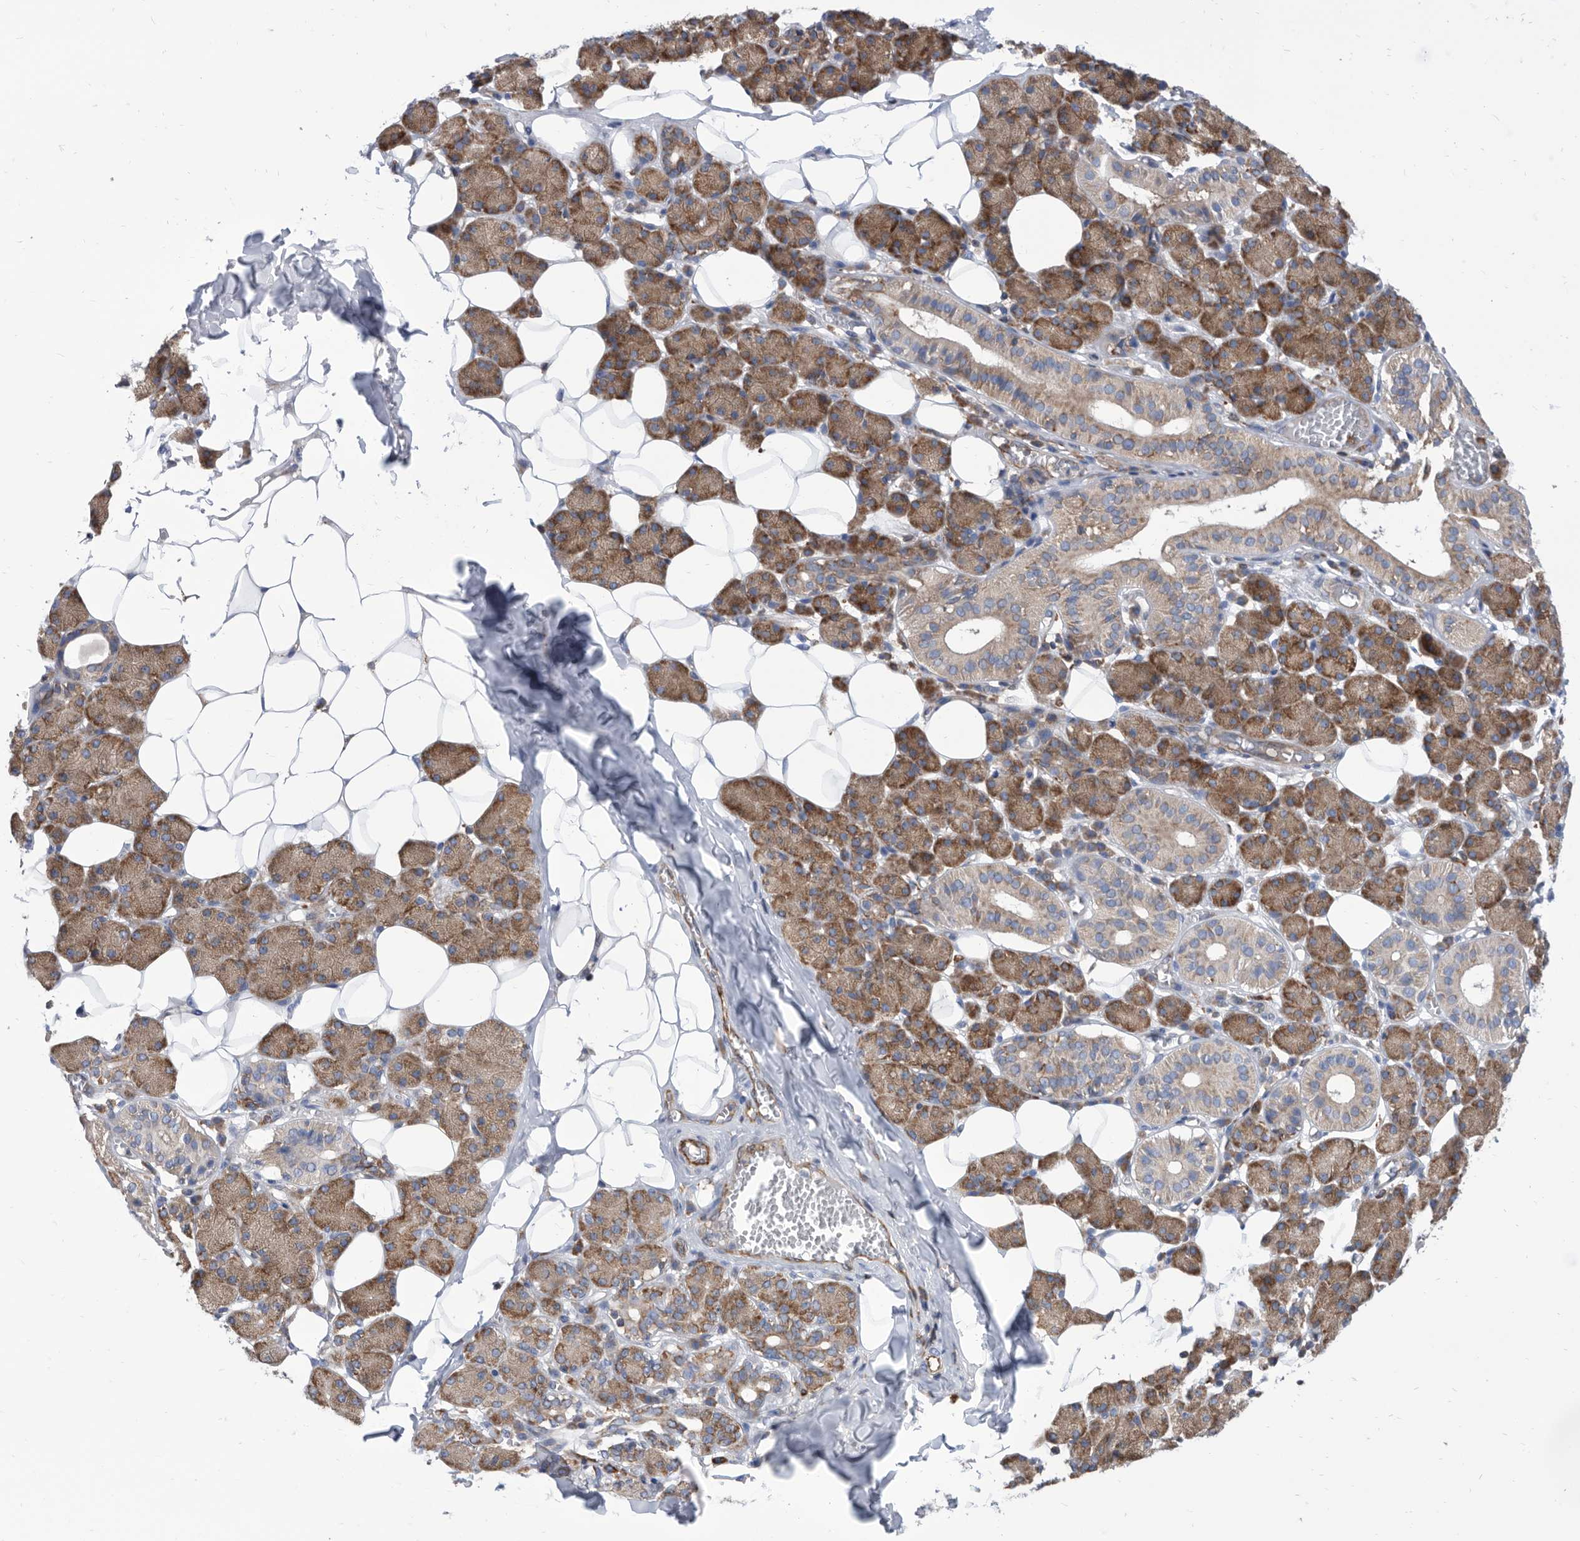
{"staining": {"intensity": "strong", "quantity": "25%-75%", "location": "cytoplasmic/membranous"}, "tissue": "salivary gland", "cell_type": "Glandular cells", "image_type": "normal", "snomed": [{"axis": "morphology", "description": "Normal tissue, NOS"}, {"axis": "topography", "description": "Salivary gland"}], "caption": "Protein expression analysis of unremarkable salivary gland displays strong cytoplasmic/membranous expression in about 25%-75% of glandular cells.", "gene": "SMG7", "patient": {"sex": "female", "age": 33}}